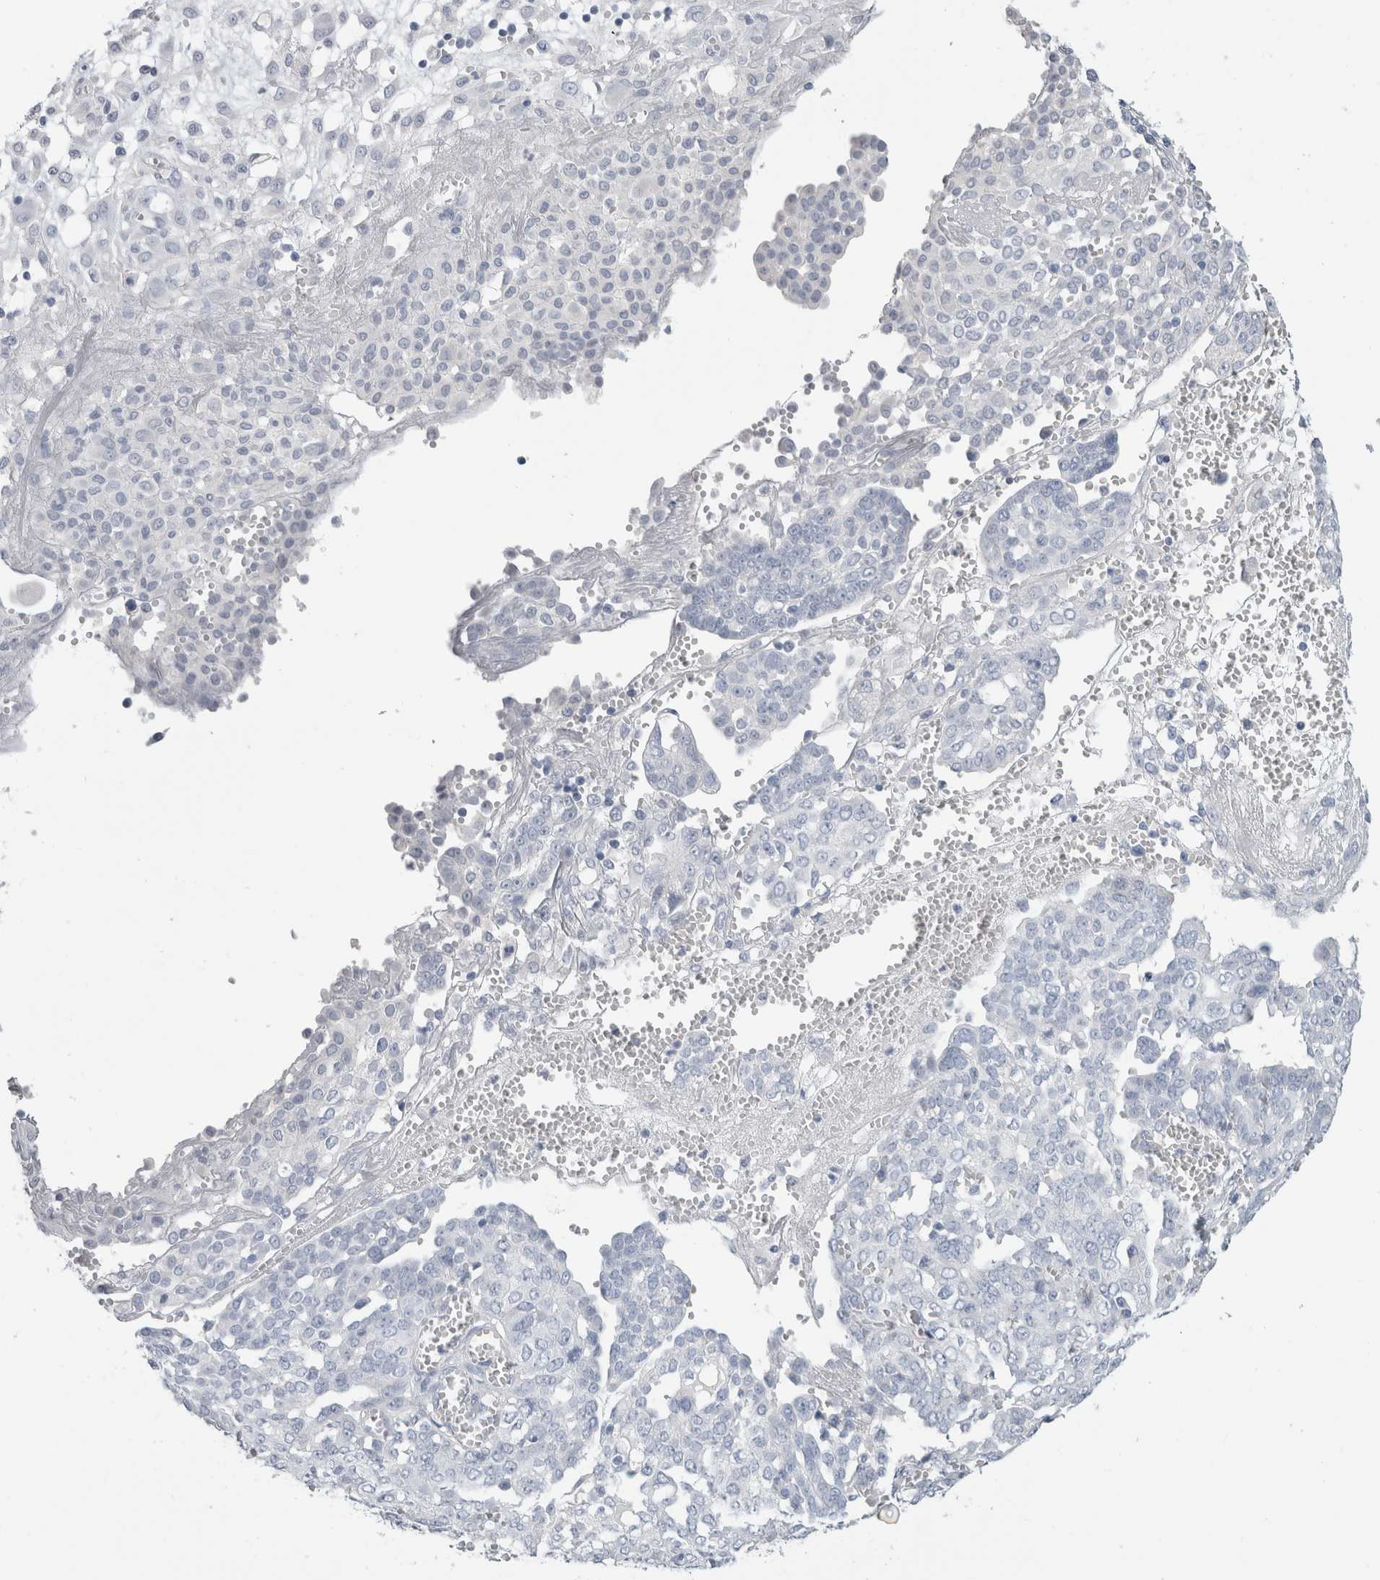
{"staining": {"intensity": "negative", "quantity": "none", "location": "none"}, "tissue": "ovarian cancer", "cell_type": "Tumor cells", "image_type": "cancer", "snomed": [{"axis": "morphology", "description": "Cystadenocarcinoma, serous, NOS"}, {"axis": "topography", "description": "Soft tissue"}, {"axis": "topography", "description": "Ovary"}], "caption": "This is an immunohistochemistry (IHC) photomicrograph of human ovarian cancer (serous cystadenocarcinoma). There is no positivity in tumor cells.", "gene": "BCAN", "patient": {"sex": "female", "age": 57}}